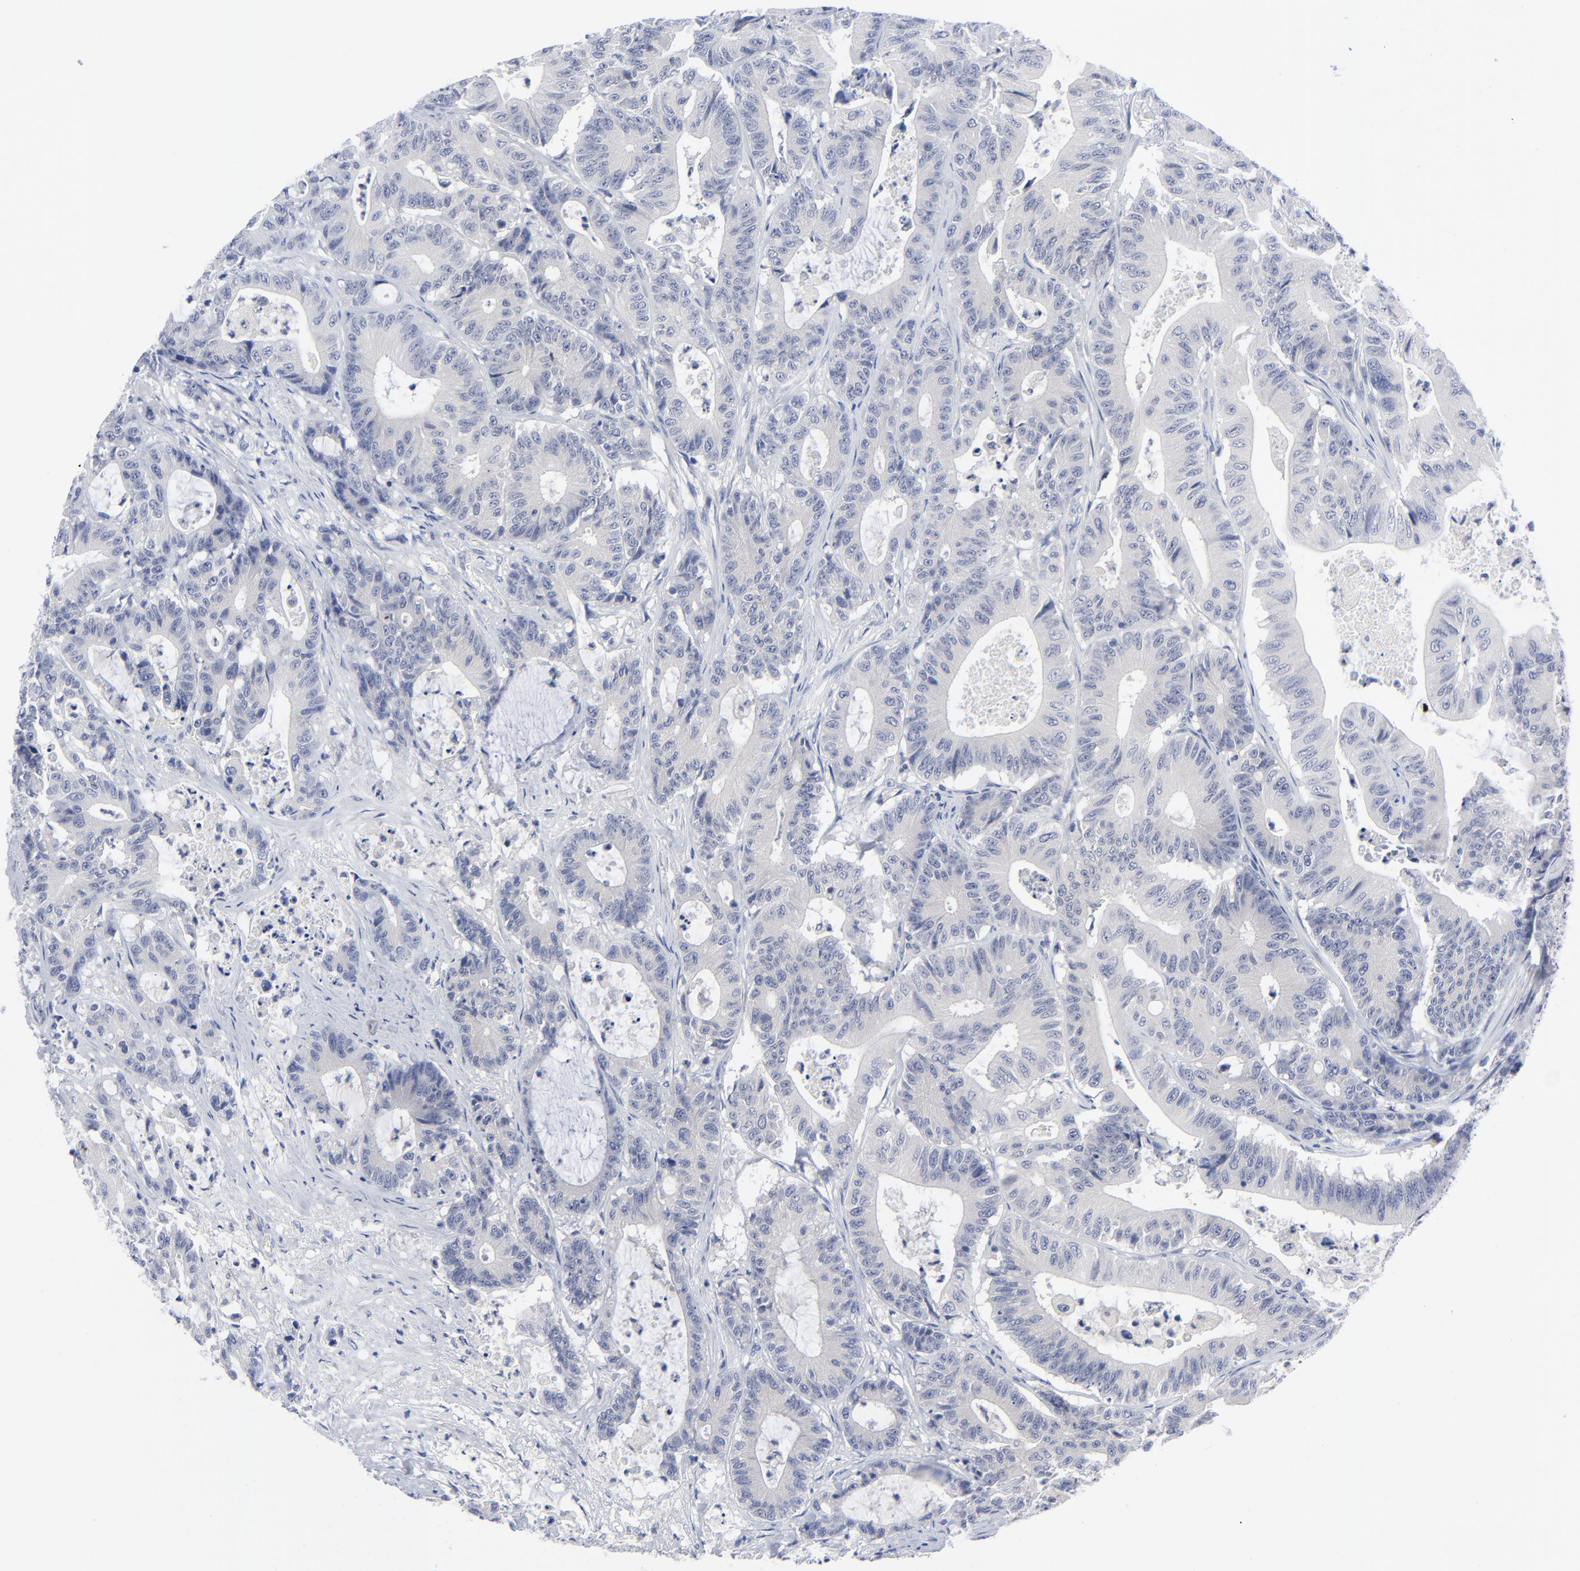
{"staining": {"intensity": "negative", "quantity": "none", "location": "none"}, "tissue": "colorectal cancer", "cell_type": "Tumor cells", "image_type": "cancer", "snomed": [{"axis": "morphology", "description": "Adenocarcinoma, NOS"}, {"axis": "topography", "description": "Colon"}], "caption": "Photomicrograph shows no protein staining in tumor cells of colorectal adenocarcinoma tissue.", "gene": "CLEC4G", "patient": {"sex": "female", "age": 84}}